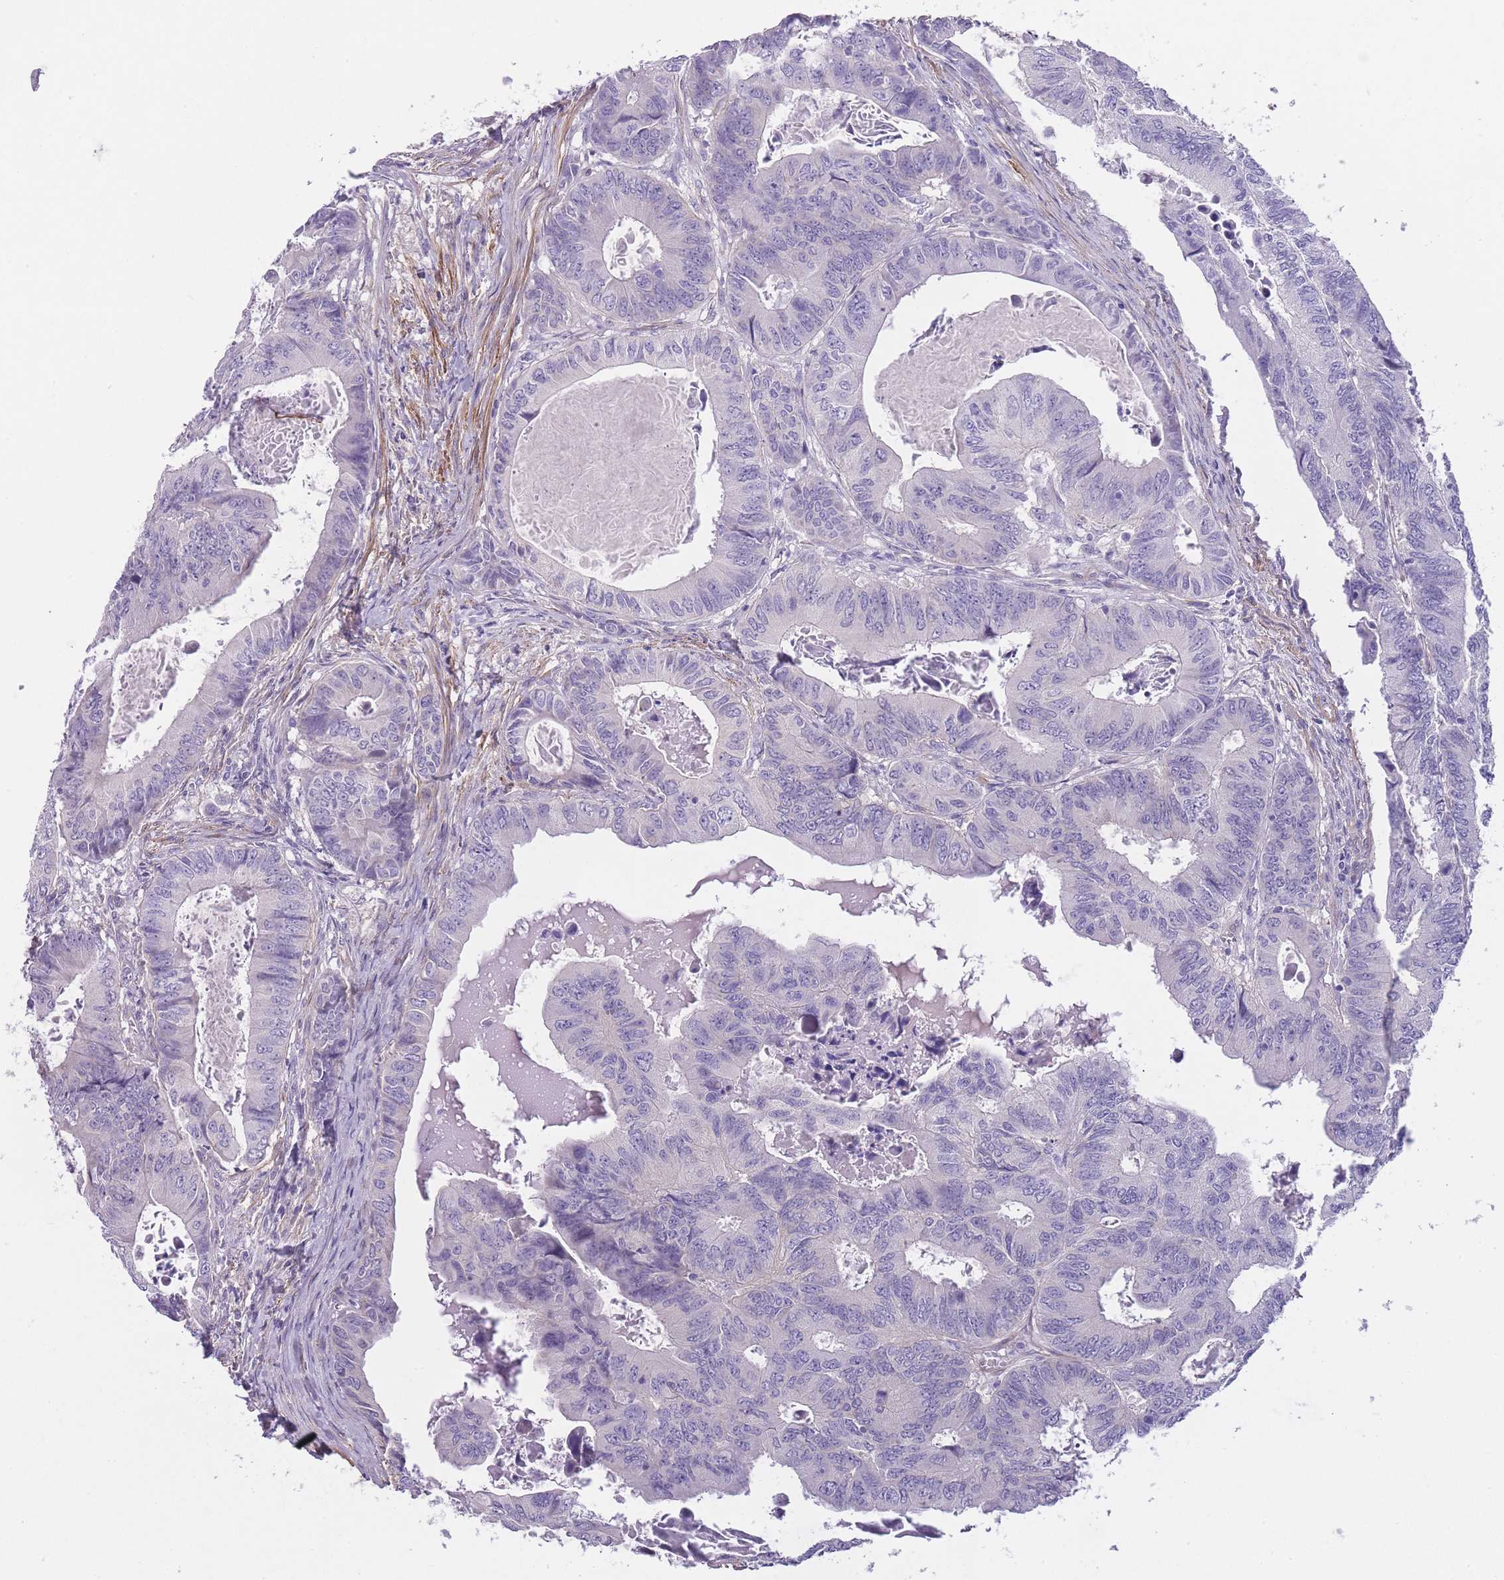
{"staining": {"intensity": "negative", "quantity": "none", "location": "none"}, "tissue": "colorectal cancer", "cell_type": "Tumor cells", "image_type": "cancer", "snomed": [{"axis": "morphology", "description": "Adenocarcinoma, NOS"}, {"axis": "topography", "description": "Colon"}], "caption": "Tumor cells are negative for protein expression in human colorectal cancer.", "gene": "FAM124A", "patient": {"sex": "male", "age": 85}}